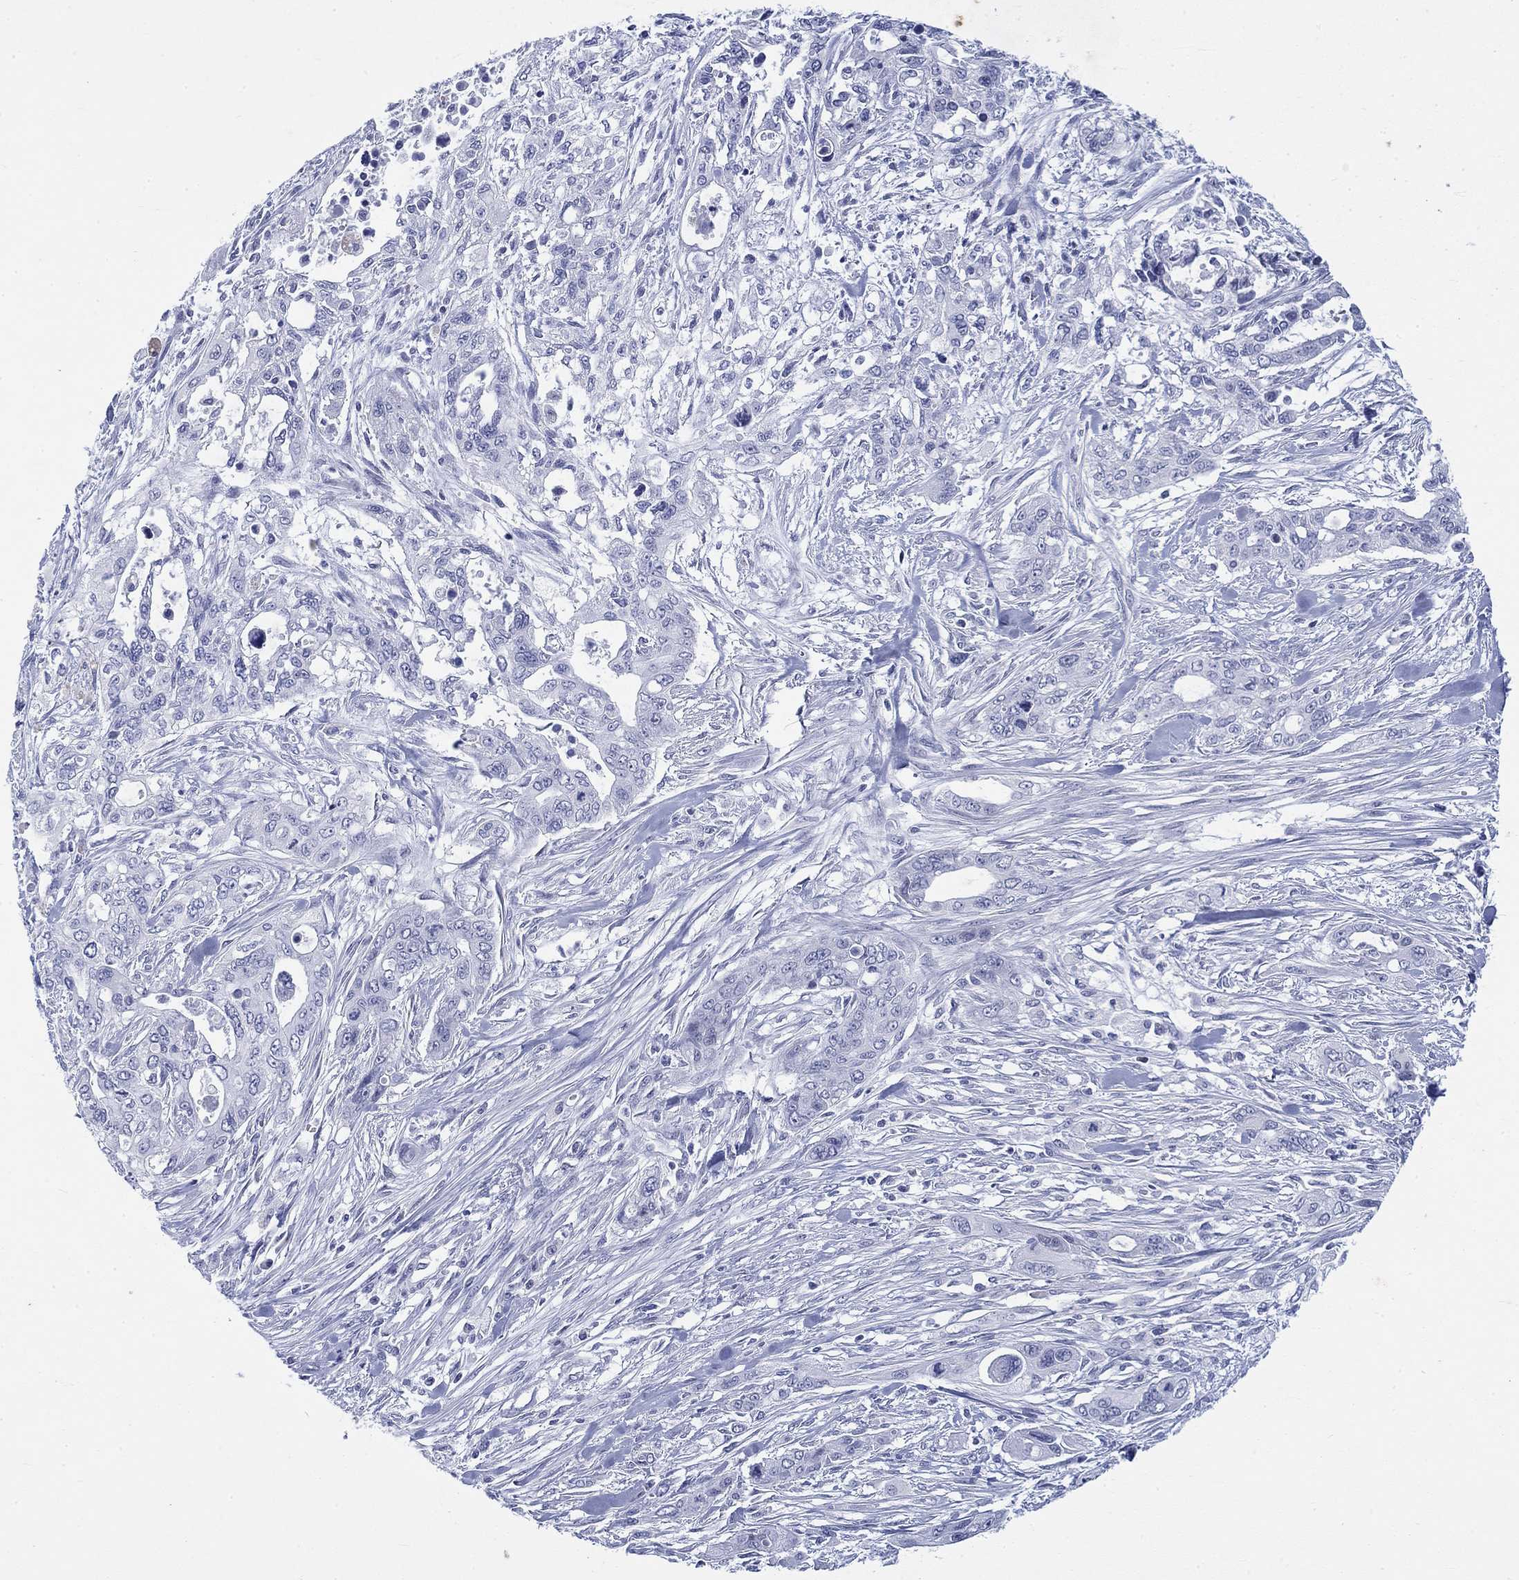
{"staining": {"intensity": "negative", "quantity": "none", "location": "none"}, "tissue": "pancreatic cancer", "cell_type": "Tumor cells", "image_type": "cancer", "snomed": [{"axis": "morphology", "description": "Adenocarcinoma, NOS"}, {"axis": "topography", "description": "Pancreas"}], "caption": "An immunohistochemistry image of pancreatic adenocarcinoma is shown. There is no staining in tumor cells of pancreatic adenocarcinoma.", "gene": "KRT76", "patient": {"sex": "male", "age": 47}}